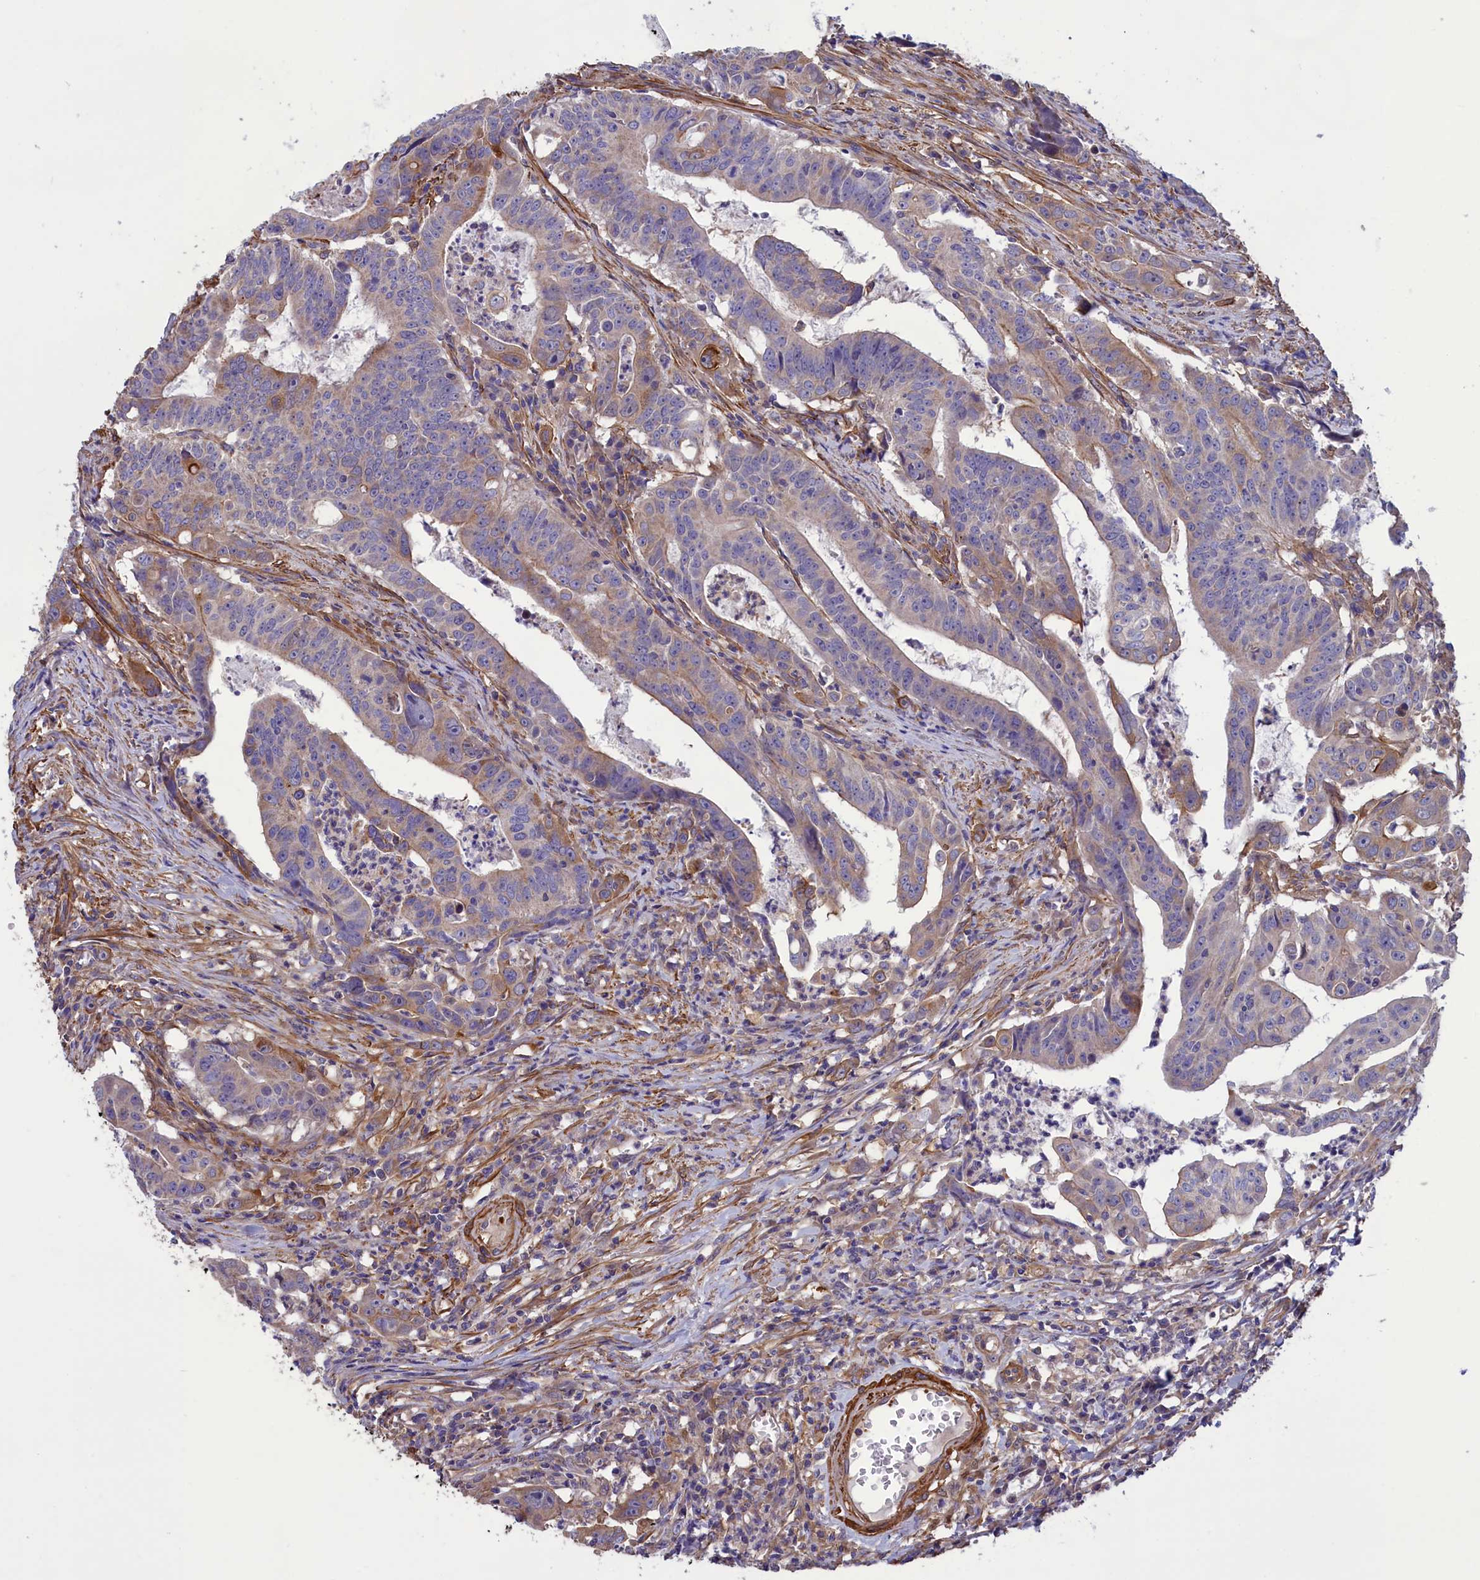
{"staining": {"intensity": "moderate", "quantity": "<25%", "location": "cytoplasmic/membranous"}, "tissue": "colorectal cancer", "cell_type": "Tumor cells", "image_type": "cancer", "snomed": [{"axis": "morphology", "description": "Adenocarcinoma, NOS"}, {"axis": "topography", "description": "Rectum"}], "caption": "Human colorectal adenocarcinoma stained for a protein (brown) displays moderate cytoplasmic/membranous positive positivity in approximately <25% of tumor cells.", "gene": "AMDHD2", "patient": {"sex": "male", "age": 69}}